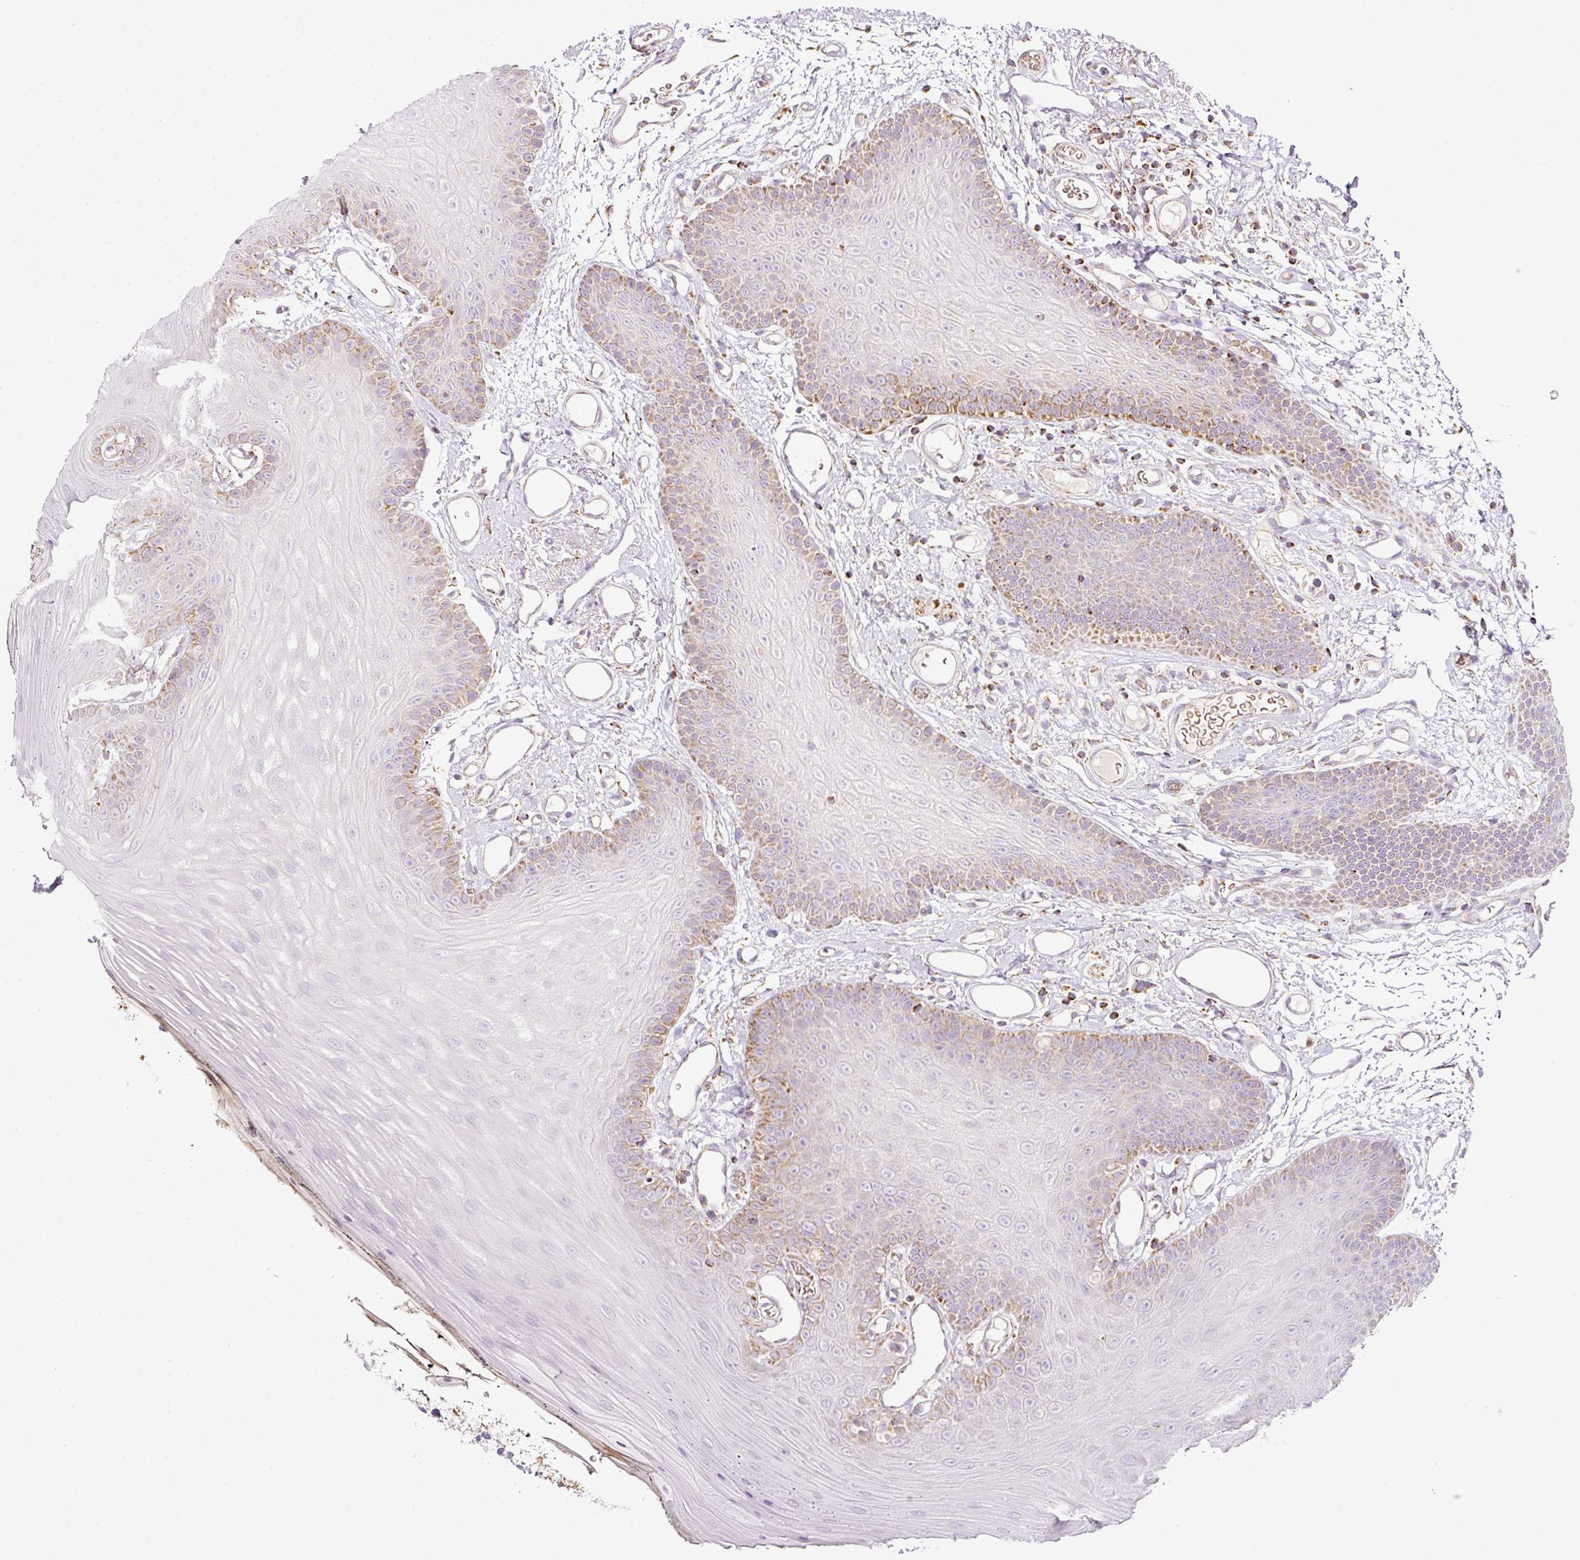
{"staining": {"intensity": "moderate", "quantity": "25%-75%", "location": "cytoplasmic/membranous"}, "tissue": "oral mucosa", "cell_type": "Squamous epithelial cells", "image_type": "normal", "snomed": [{"axis": "morphology", "description": "Normal tissue, NOS"}, {"axis": "morphology", "description": "Squamous cell carcinoma, NOS"}, {"axis": "topography", "description": "Oral tissue"}, {"axis": "topography", "description": "Head-Neck"}], "caption": "Human oral mucosa stained with a brown dye exhibits moderate cytoplasmic/membranous positive staining in approximately 25%-75% of squamous epithelial cells.", "gene": "SDHA", "patient": {"sex": "female", "age": 81}}